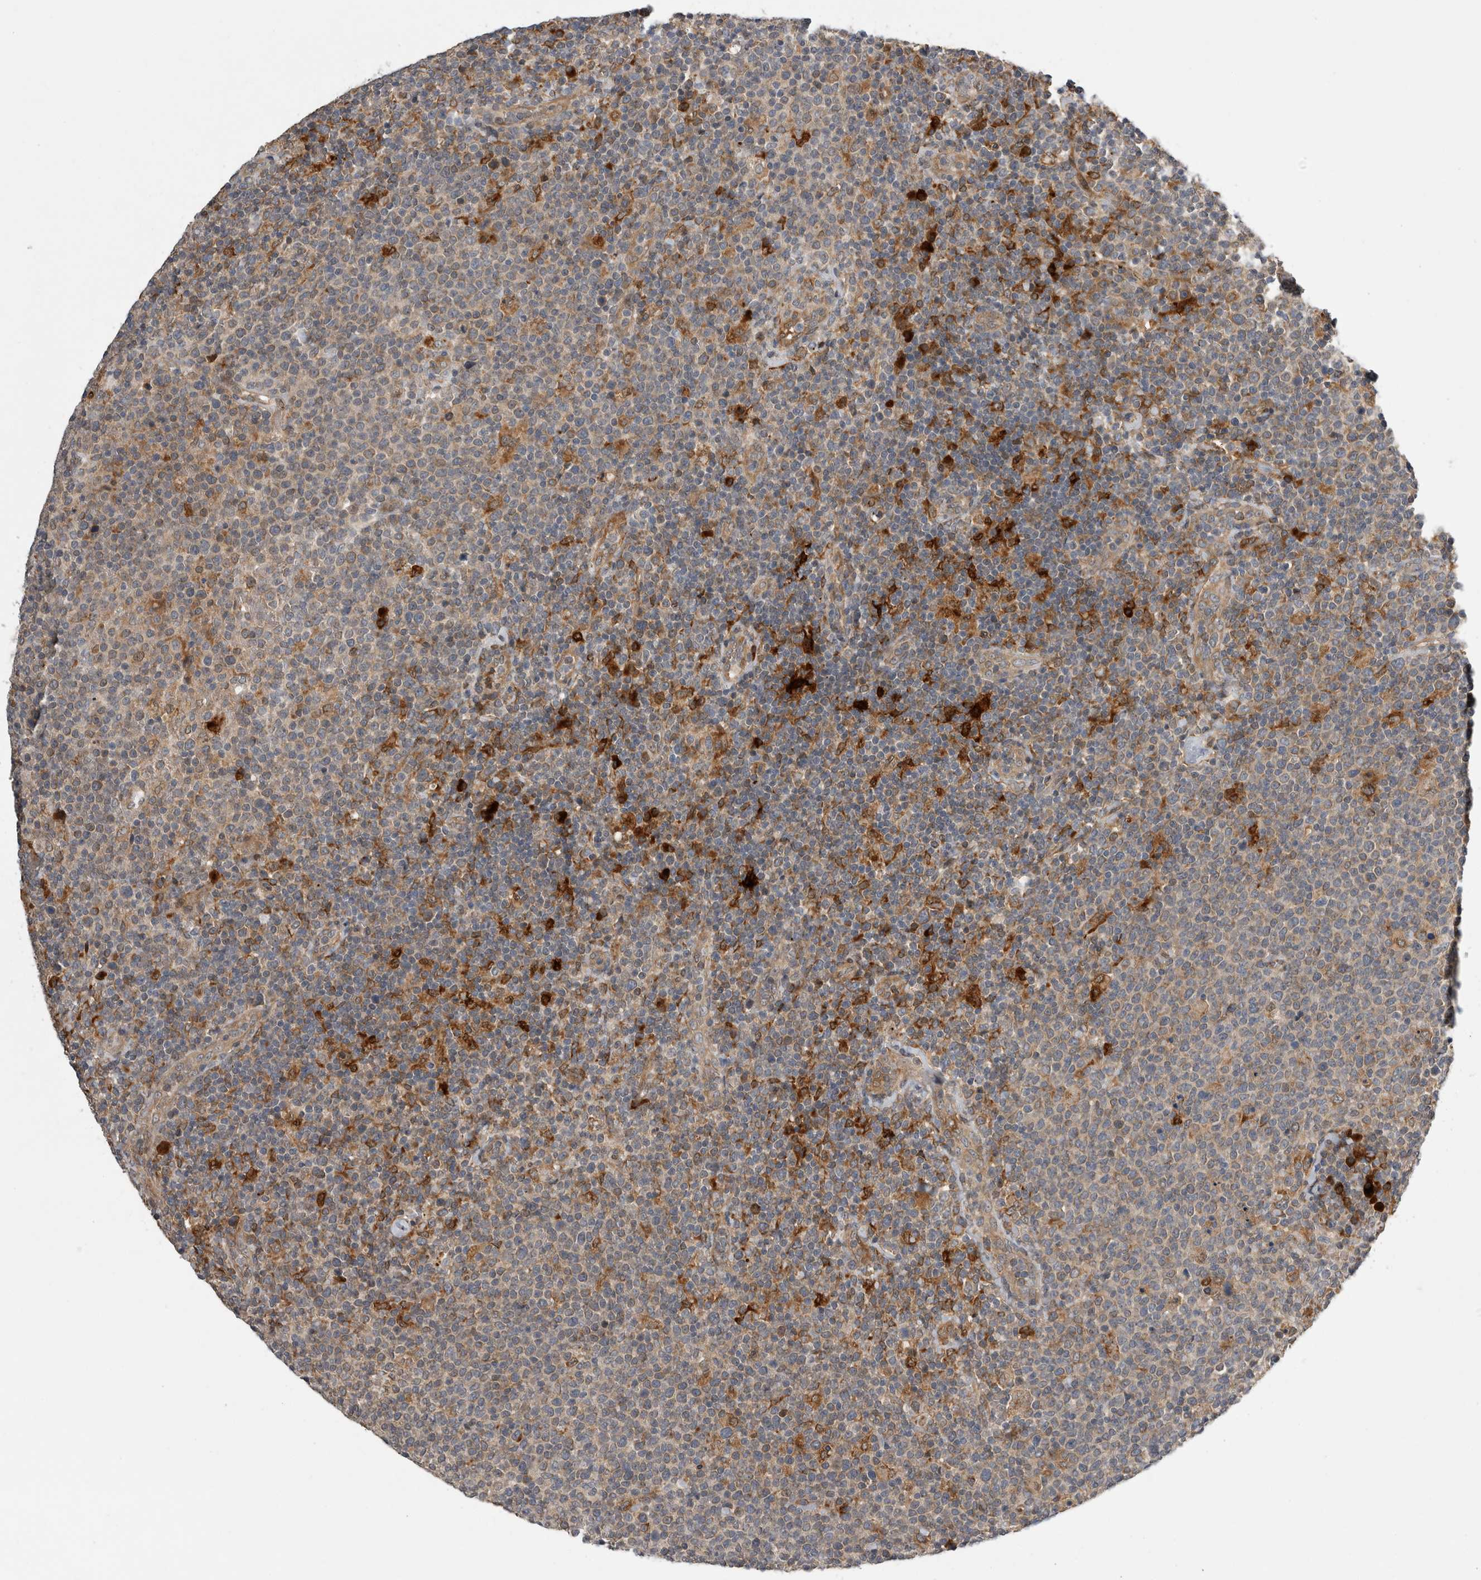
{"staining": {"intensity": "moderate", "quantity": "25%-75%", "location": "cytoplasmic/membranous,nuclear"}, "tissue": "lymphoma", "cell_type": "Tumor cells", "image_type": "cancer", "snomed": [{"axis": "morphology", "description": "Malignant lymphoma, non-Hodgkin's type, High grade"}, {"axis": "topography", "description": "Lymph node"}], "caption": "This micrograph demonstrates IHC staining of human lymphoma, with medium moderate cytoplasmic/membranous and nuclear expression in approximately 25%-75% of tumor cells.", "gene": "APOL2", "patient": {"sex": "male", "age": 61}}